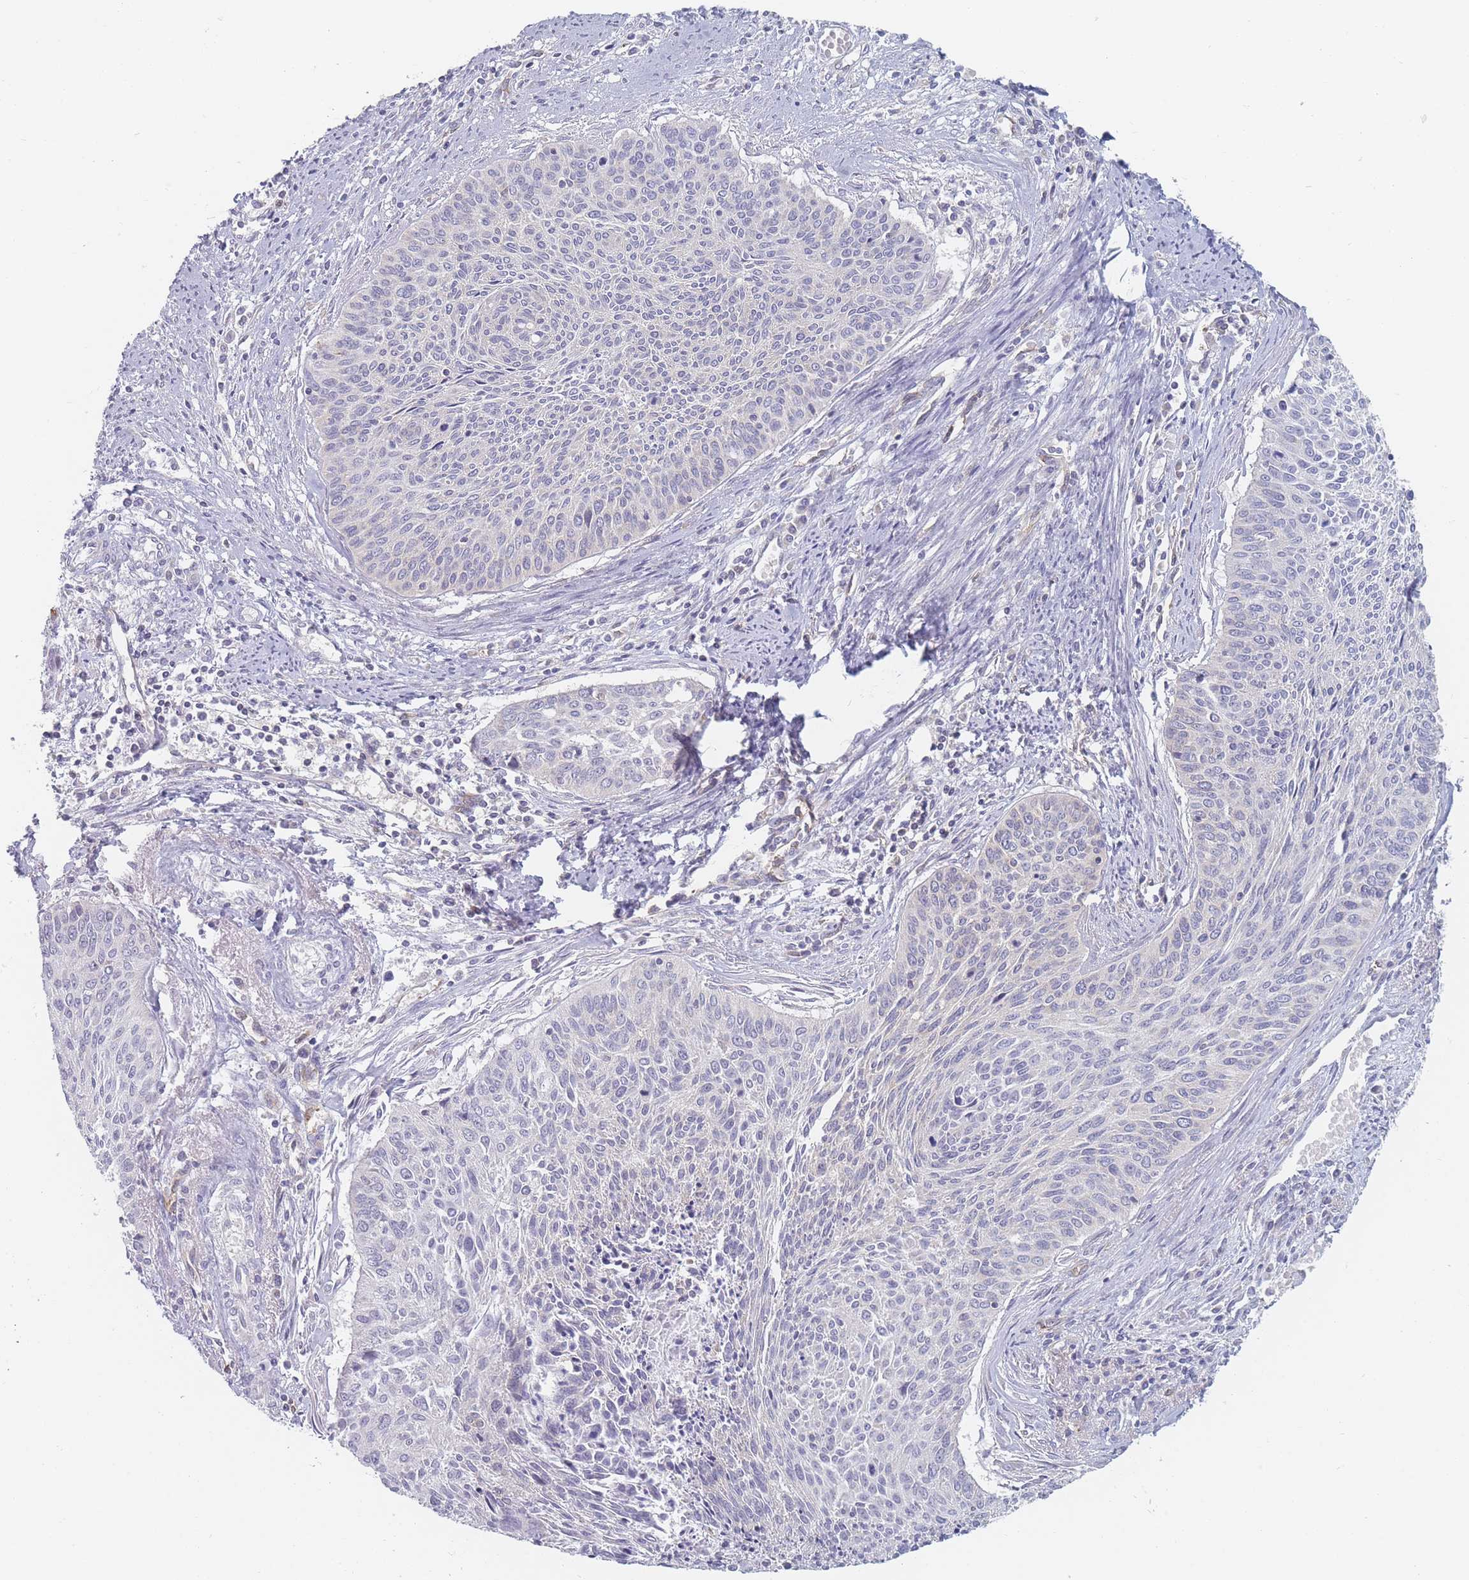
{"staining": {"intensity": "negative", "quantity": "none", "location": "none"}, "tissue": "cervical cancer", "cell_type": "Tumor cells", "image_type": "cancer", "snomed": [{"axis": "morphology", "description": "Squamous cell carcinoma, NOS"}, {"axis": "topography", "description": "Cervix"}], "caption": "Tumor cells show no significant protein positivity in cervical squamous cell carcinoma. (DAB (3,3'-diaminobenzidine) IHC, high magnification).", "gene": "MAP1S", "patient": {"sex": "female", "age": 55}}